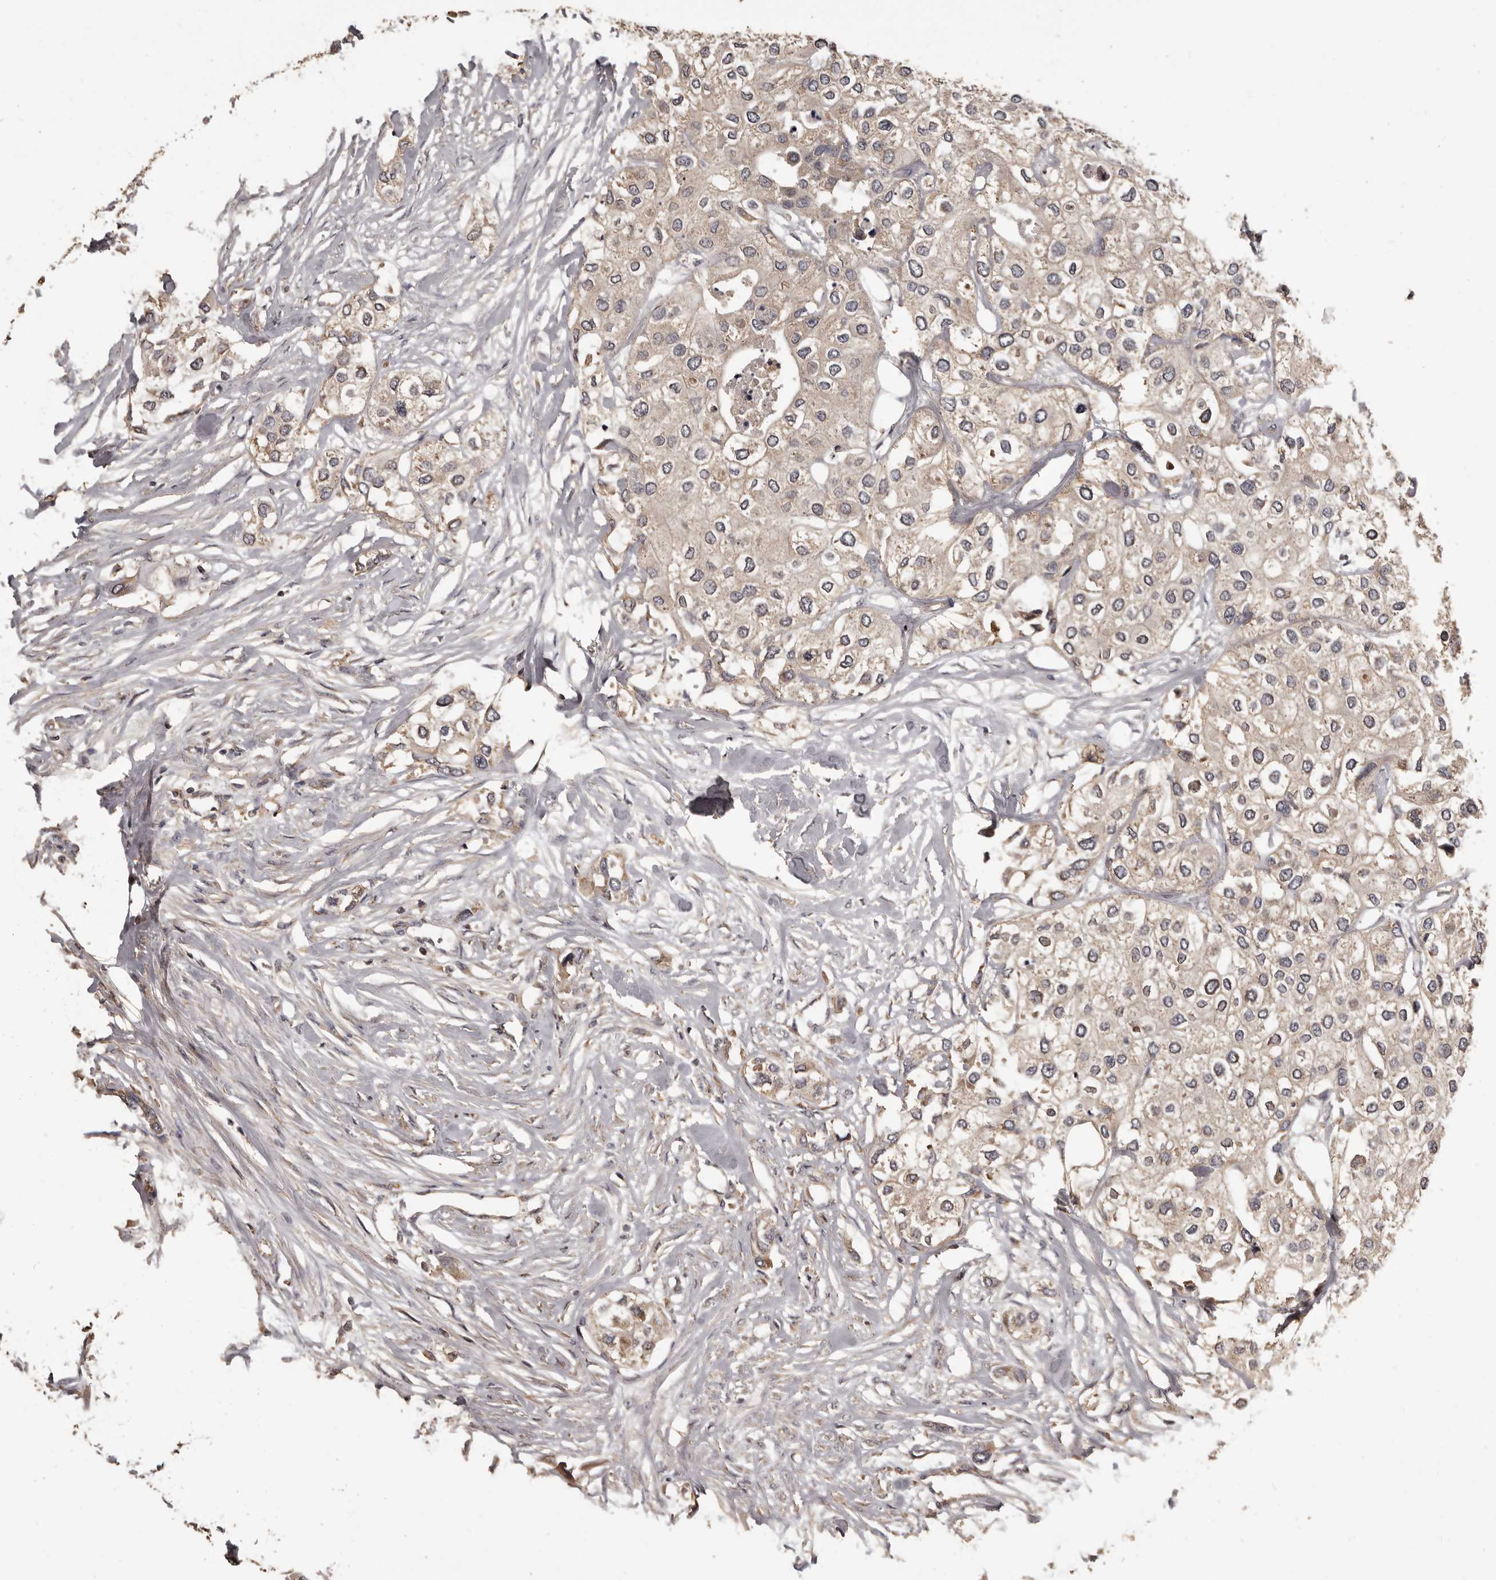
{"staining": {"intensity": "weak", "quantity": ">75%", "location": "cytoplasmic/membranous"}, "tissue": "urothelial cancer", "cell_type": "Tumor cells", "image_type": "cancer", "snomed": [{"axis": "morphology", "description": "Urothelial carcinoma, High grade"}, {"axis": "topography", "description": "Urinary bladder"}], "caption": "High-power microscopy captured an immunohistochemistry (IHC) image of urothelial cancer, revealing weak cytoplasmic/membranous expression in about >75% of tumor cells. The protein of interest is shown in brown color, while the nuclei are stained blue.", "gene": "MGAT5", "patient": {"sex": "male", "age": 64}}